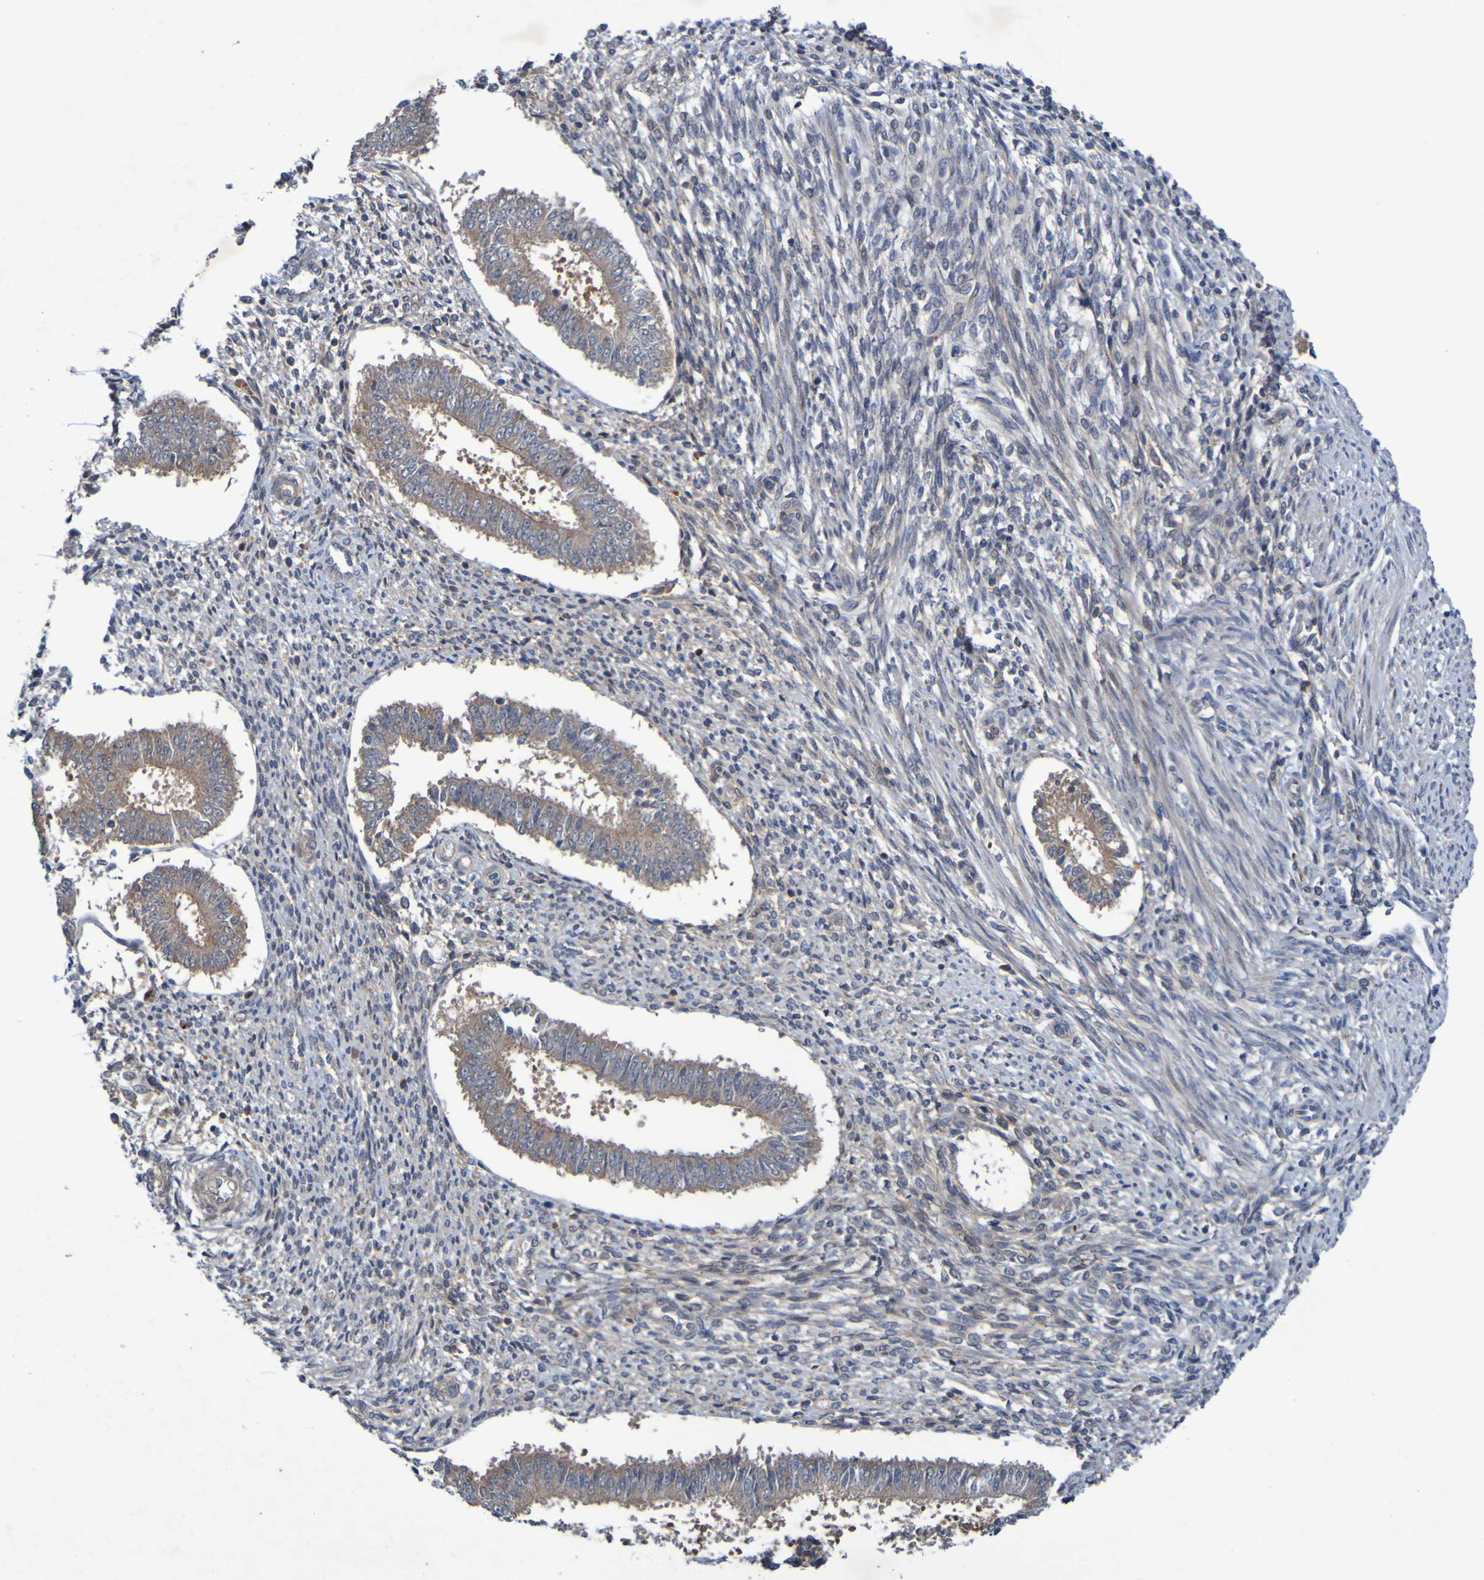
{"staining": {"intensity": "weak", "quantity": "<25%", "location": "cytoplasmic/membranous"}, "tissue": "endometrium", "cell_type": "Cells in endometrial stroma", "image_type": "normal", "snomed": [{"axis": "morphology", "description": "Normal tissue, NOS"}, {"axis": "topography", "description": "Endometrium"}], "caption": "An immunohistochemistry (IHC) histopathology image of normal endometrium is shown. There is no staining in cells in endometrial stroma of endometrium.", "gene": "SDK1", "patient": {"sex": "female", "age": 35}}